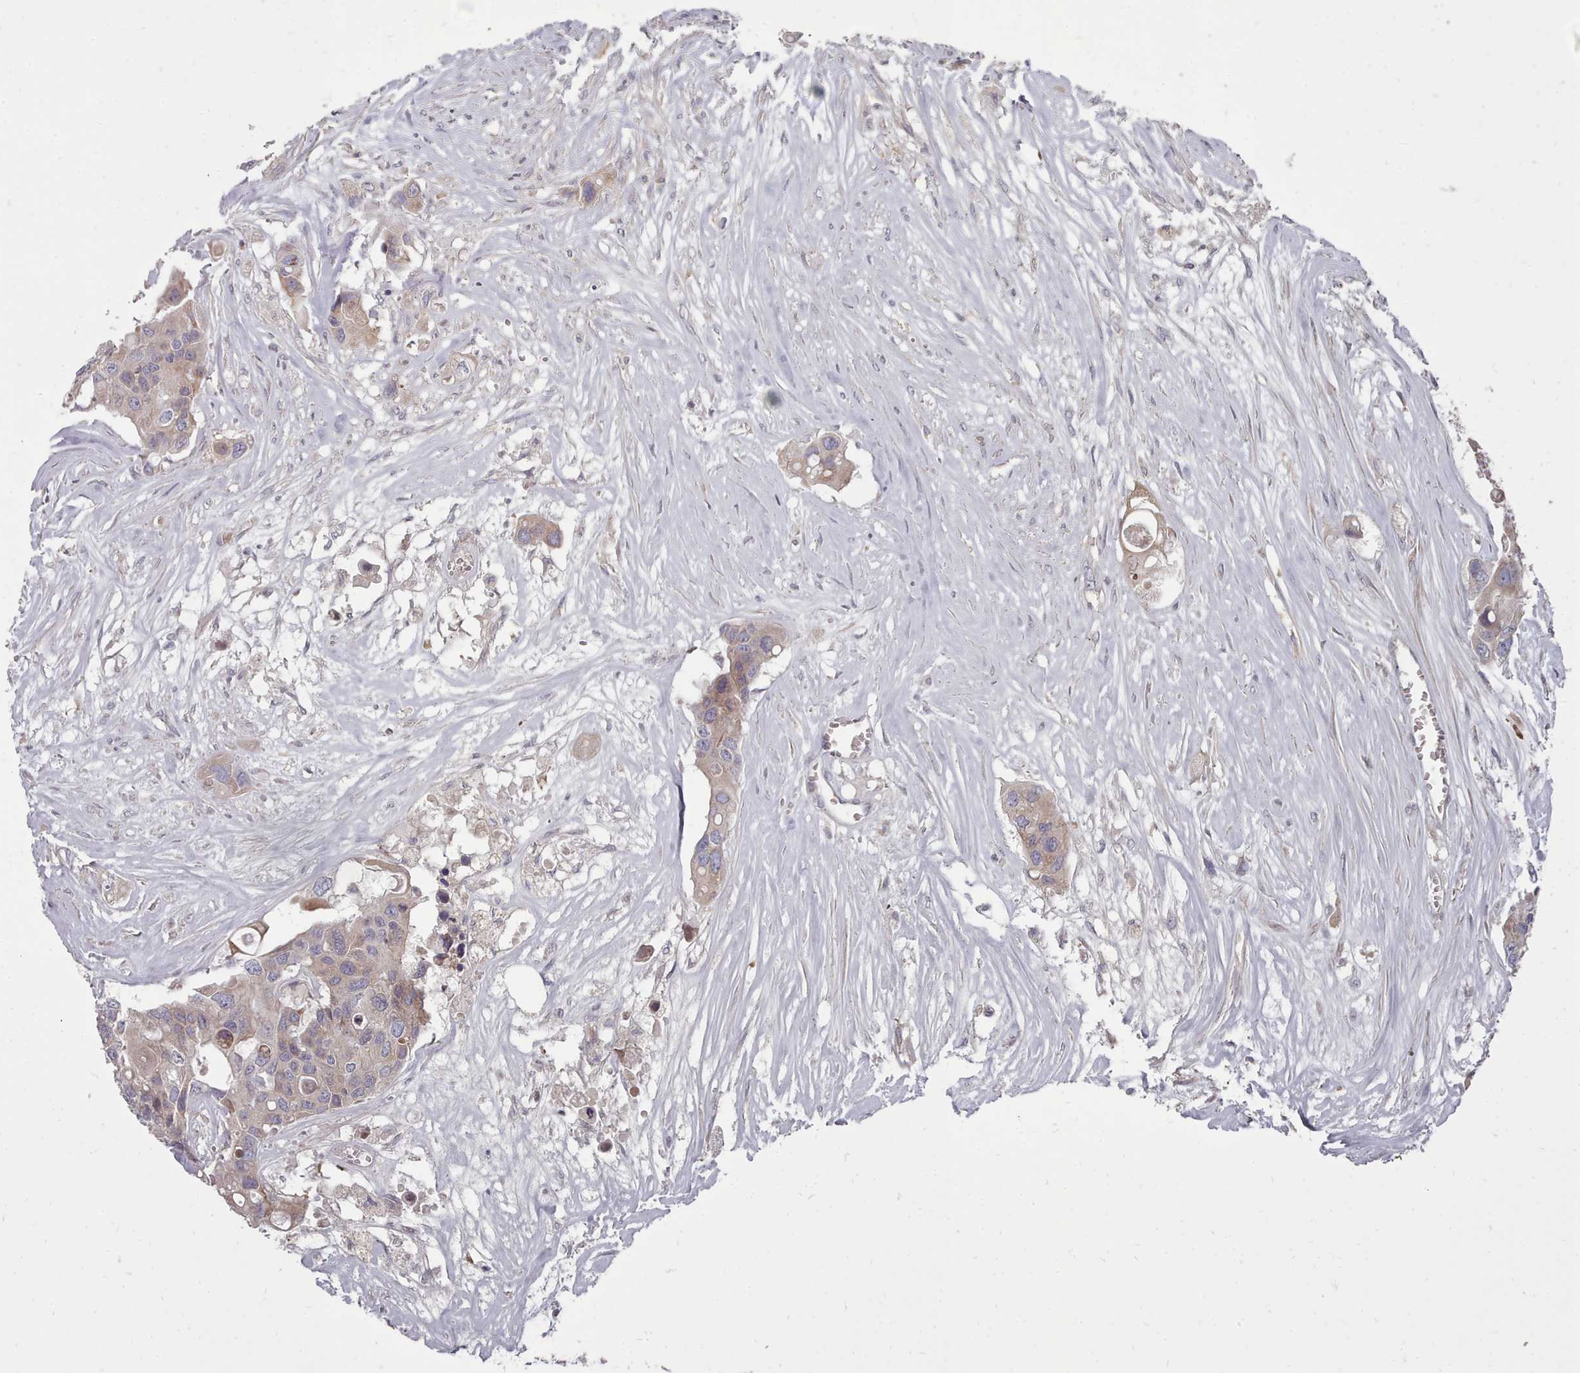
{"staining": {"intensity": "weak", "quantity": ">75%", "location": "cytoplasmic/membranous"}, "tissue": "colorectal cancer", "cell_type": "Tumor cells", "image_type": "cancer", "snomed": [{"axis": "morphology", "description": "Adenocarcinoma, NOS"}, {"axis": "topography", "description": "Colon"}], "caption": "This is a histology image of immunohistochemistry (IHC) staining of colorectal adenocarcinoma, which shows weak positivity in the cytoplasmic/membranous of tumor cells.", "gene": "ACKR3", "patient": {"sex": "male", "age": 77}}